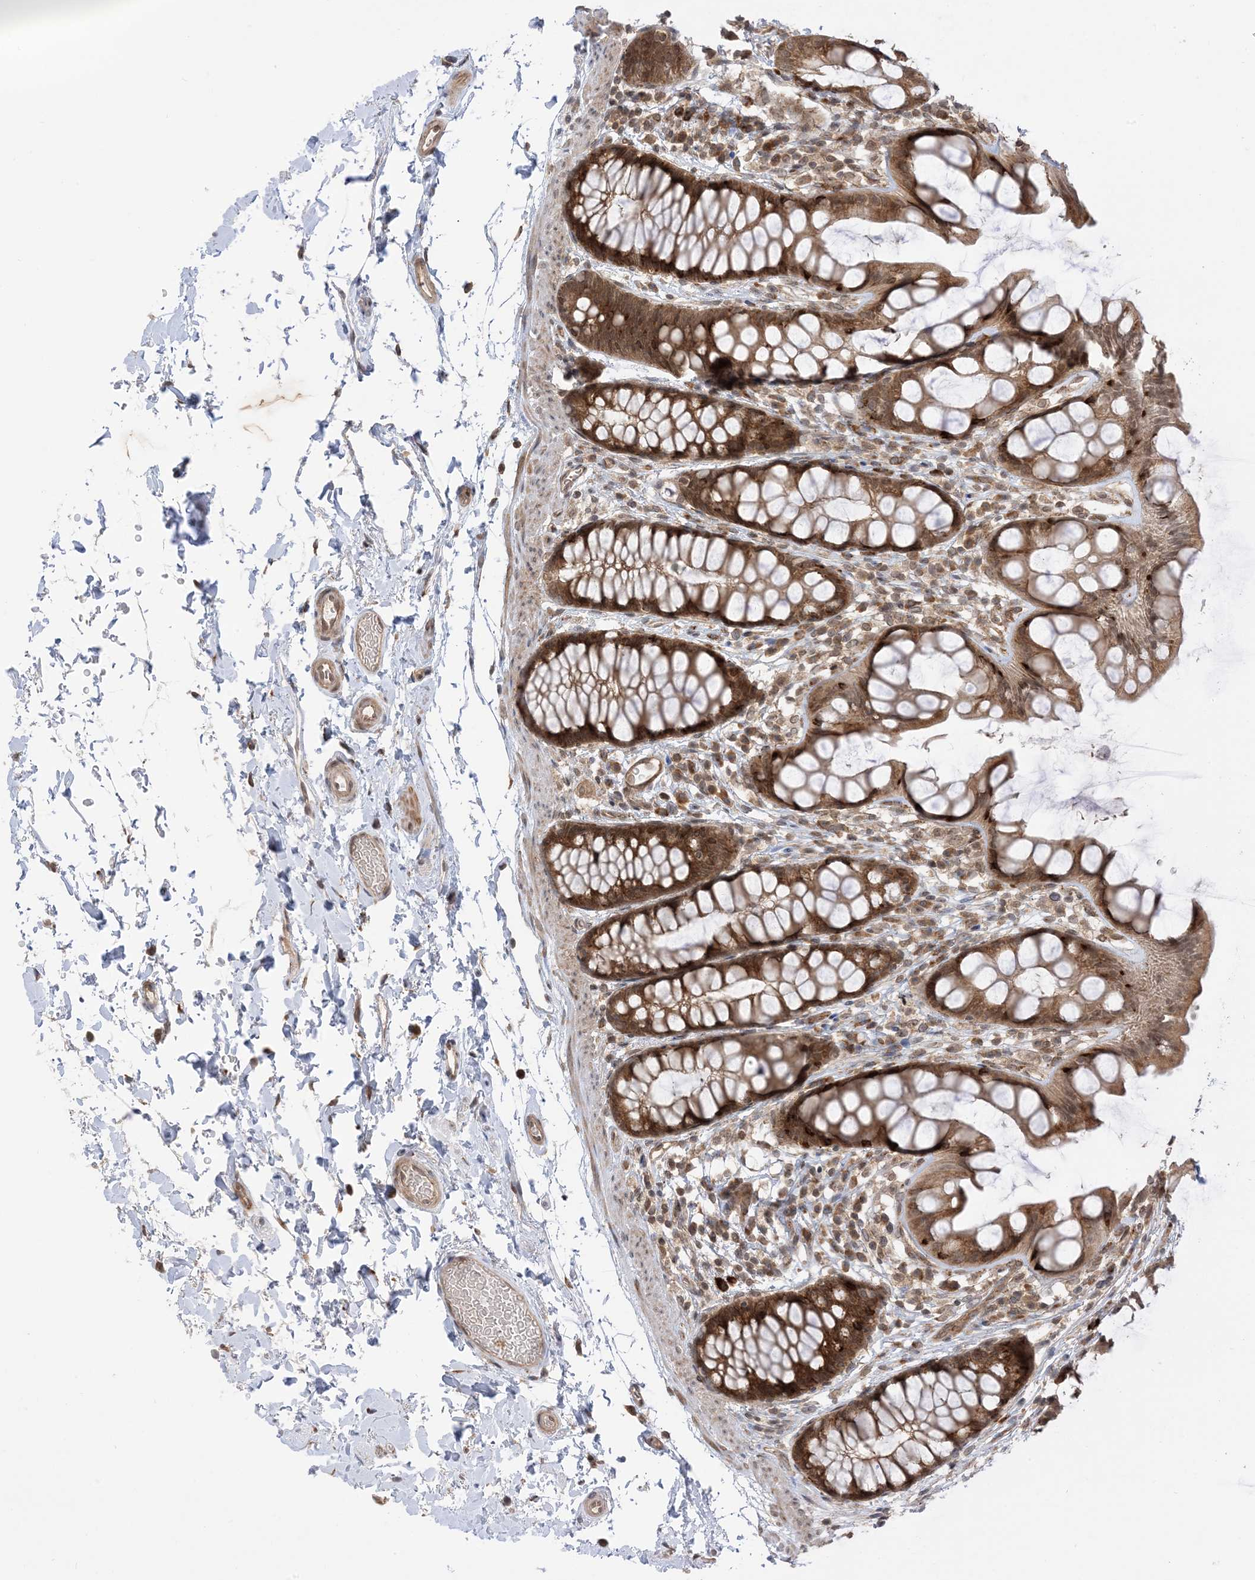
{"staining": {"intensity": "strong", "quantity": ">75%", "location": "cytoplasmic/membranous"}, "tissue": "rectum", "cell_type": "Glandular cells", "image_type": "normal", "snomed": [{"axis": "morphology", "description": "Normal tissue, NOS"}, {"axis": "topography", "description": "Rectum"}], "caption": "Protein analysis of benign rectum exhibits strong cytoplasmic/membranous positivity in about >75% of glandular cells.", "gene": "METTL21A", "patient": {"sex": "female", "age": 65}}